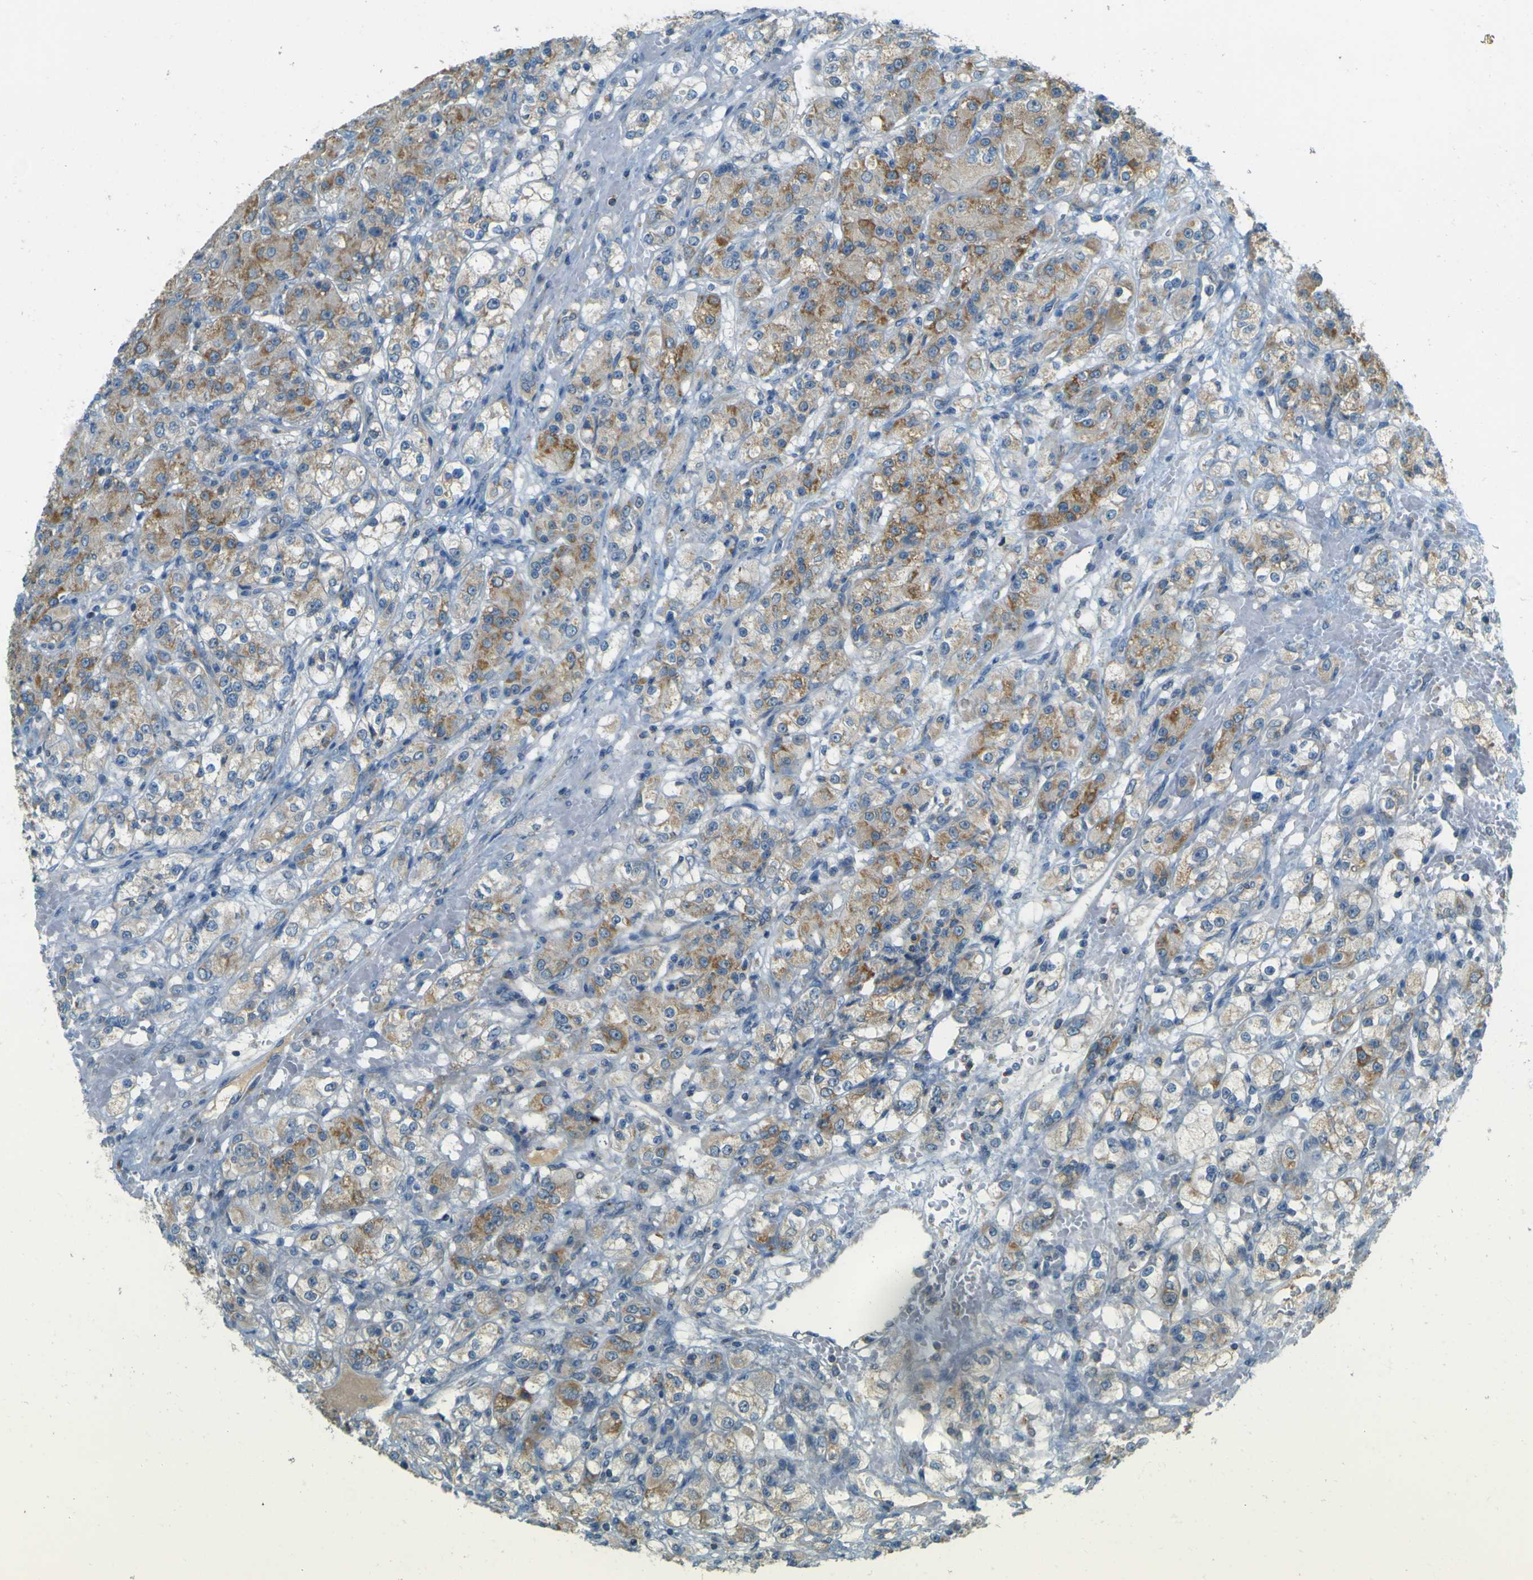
{"staining": {"intensity": "moderate", "quantity": "25%-75%", "location": "cytoplasmic/membranous"}, "tissue": "renal cancer", "cell_type": "Tumor cells", "image_type": "cancer", "snomed": [{"axis": "morphology", "description": "Normal tissue, NOS"}, {"axis": "morphology", "description": "Adenocarcinoma, NOS"}, {"axis": "topography", "description": "Kidney"}], "caption": "High-magnification brightfield microscopy of renal cancer stained with DAB (brown) and counterstained with hematoxylin (blue). tumor cells exhibit moderate cytoplasmic/membranous positivity is identified in approximately25%-75% of cells.", "gene": "FKTN", "patient": {"sex": "male", "age": 61}}